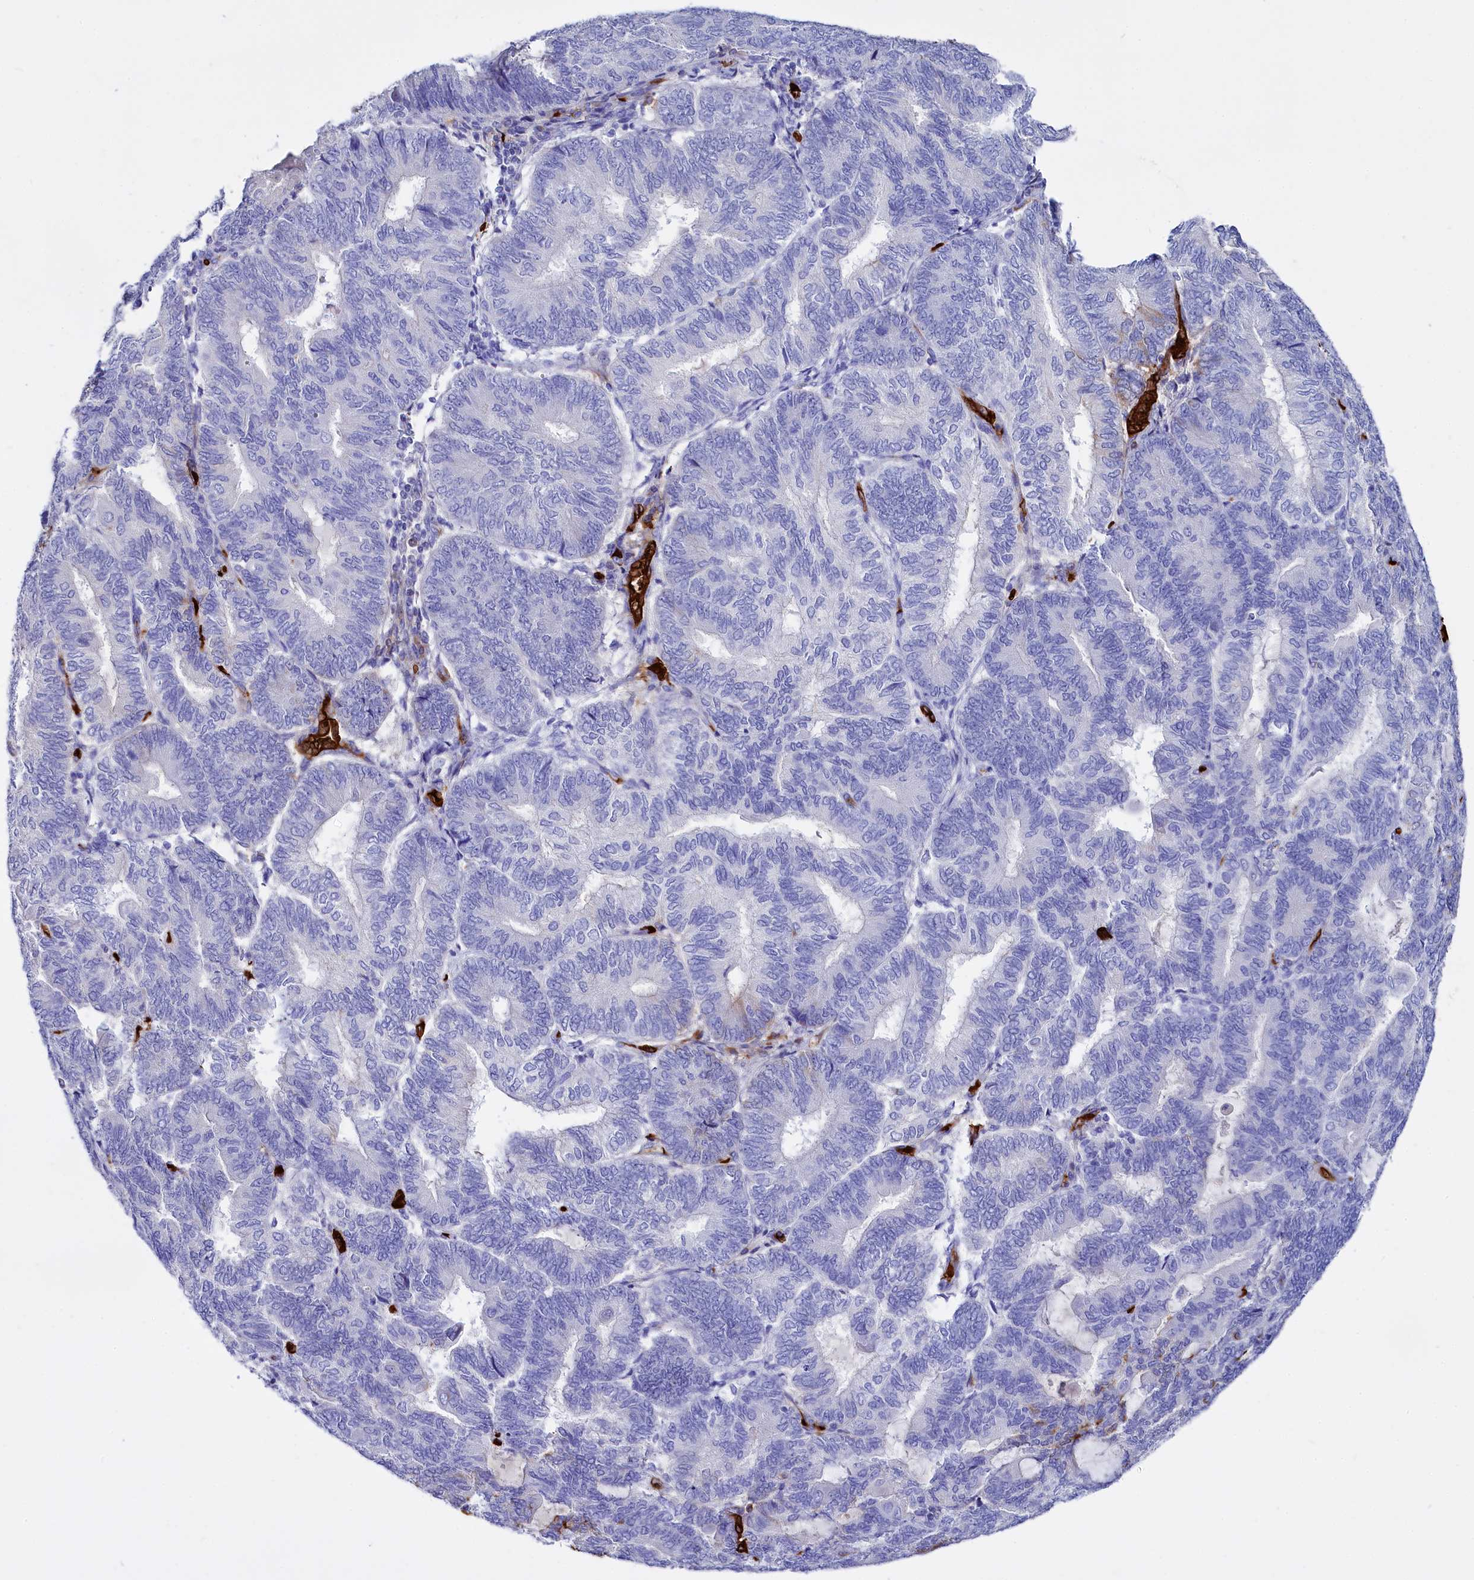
{"staining": {"intensity": "negative", "quantity": "none", "location": "none"}, "tissue": "endometrial cancer", "cell_type": "Tumor cells", "image_type": "cancer", "snomed": [{"axis": "morphology", "description": "Adenocarcinoma, NOS"}, {"axis": "topography", "description": "Endometrium"}], "caption": "Tumor cells are negative for brown protein staining in endometrial adenocarcinoma. The staining was performed using DAB (3,3'-diaminobenzidine) to visualize the protein expression in brown, while the nuclei were stained in blue with hematoxylin (Magnification: 20x).", "gene": "RPUSD3", "patient": {"sex": "female", "age": 81}}